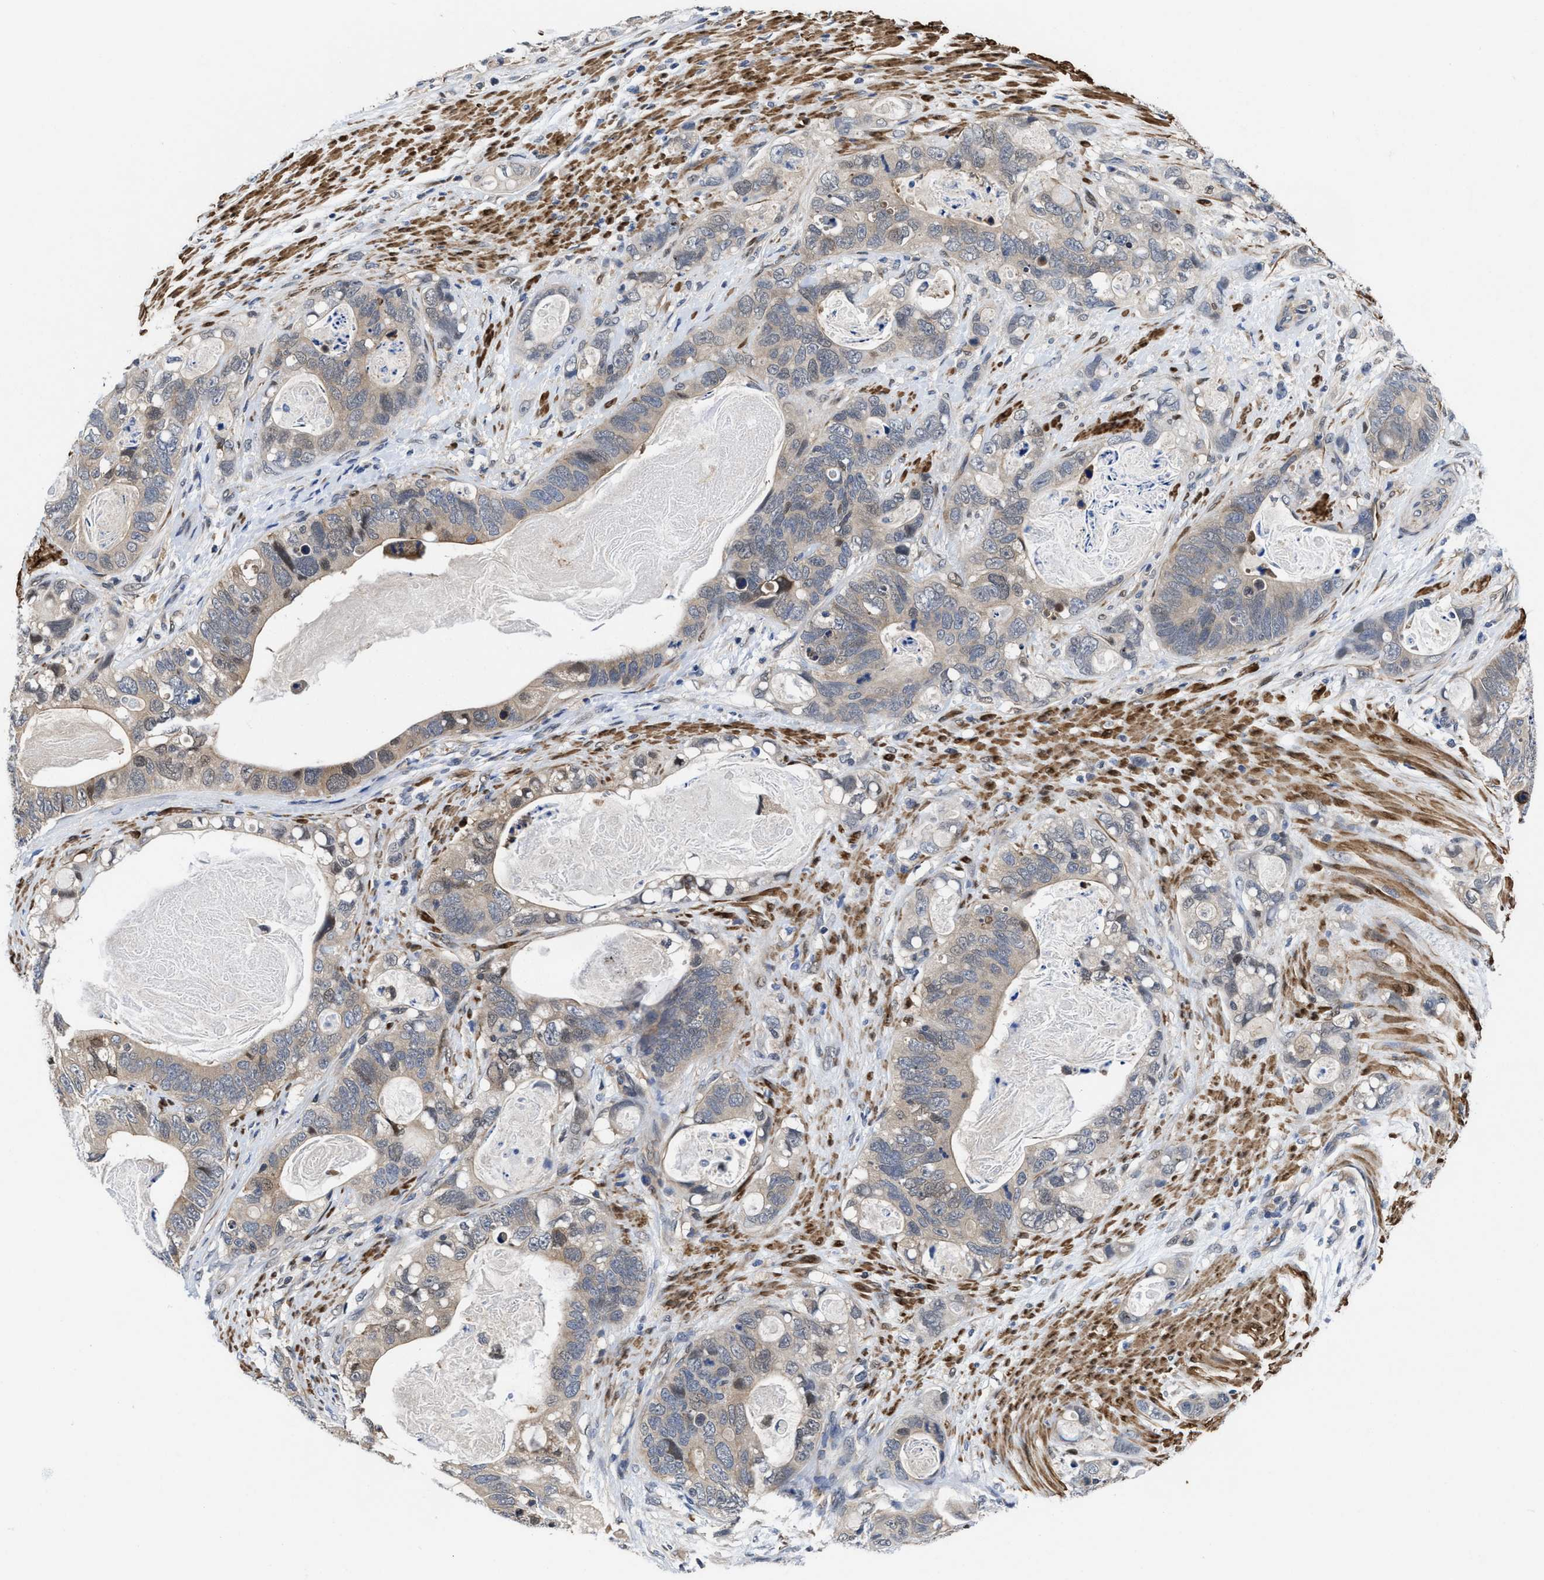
{"staining": {"intensity": "weak", "quantity": "25%-75%", "location": "cytoplasmic/membranous"}, "tissue": "stomach cancer", "cell_type": "Tumor cells", "image_type": "cancer", "snomed": [{"axis": "morphology", "description": "Normal tissue, NOS"}, {"axis": "morphology", "description": "Adenocarcinoma, NOS"}, {"axis": "topography", "description": "Stomach"}], "caption": "About 25%-75% of tumor cells in stomach cancer show weak cytoplasmic/membranous protein staining as visualized by brown immunohistochemical staining.", "gene": "KIF12", "patient": {"sex": "female", "age": 89}}